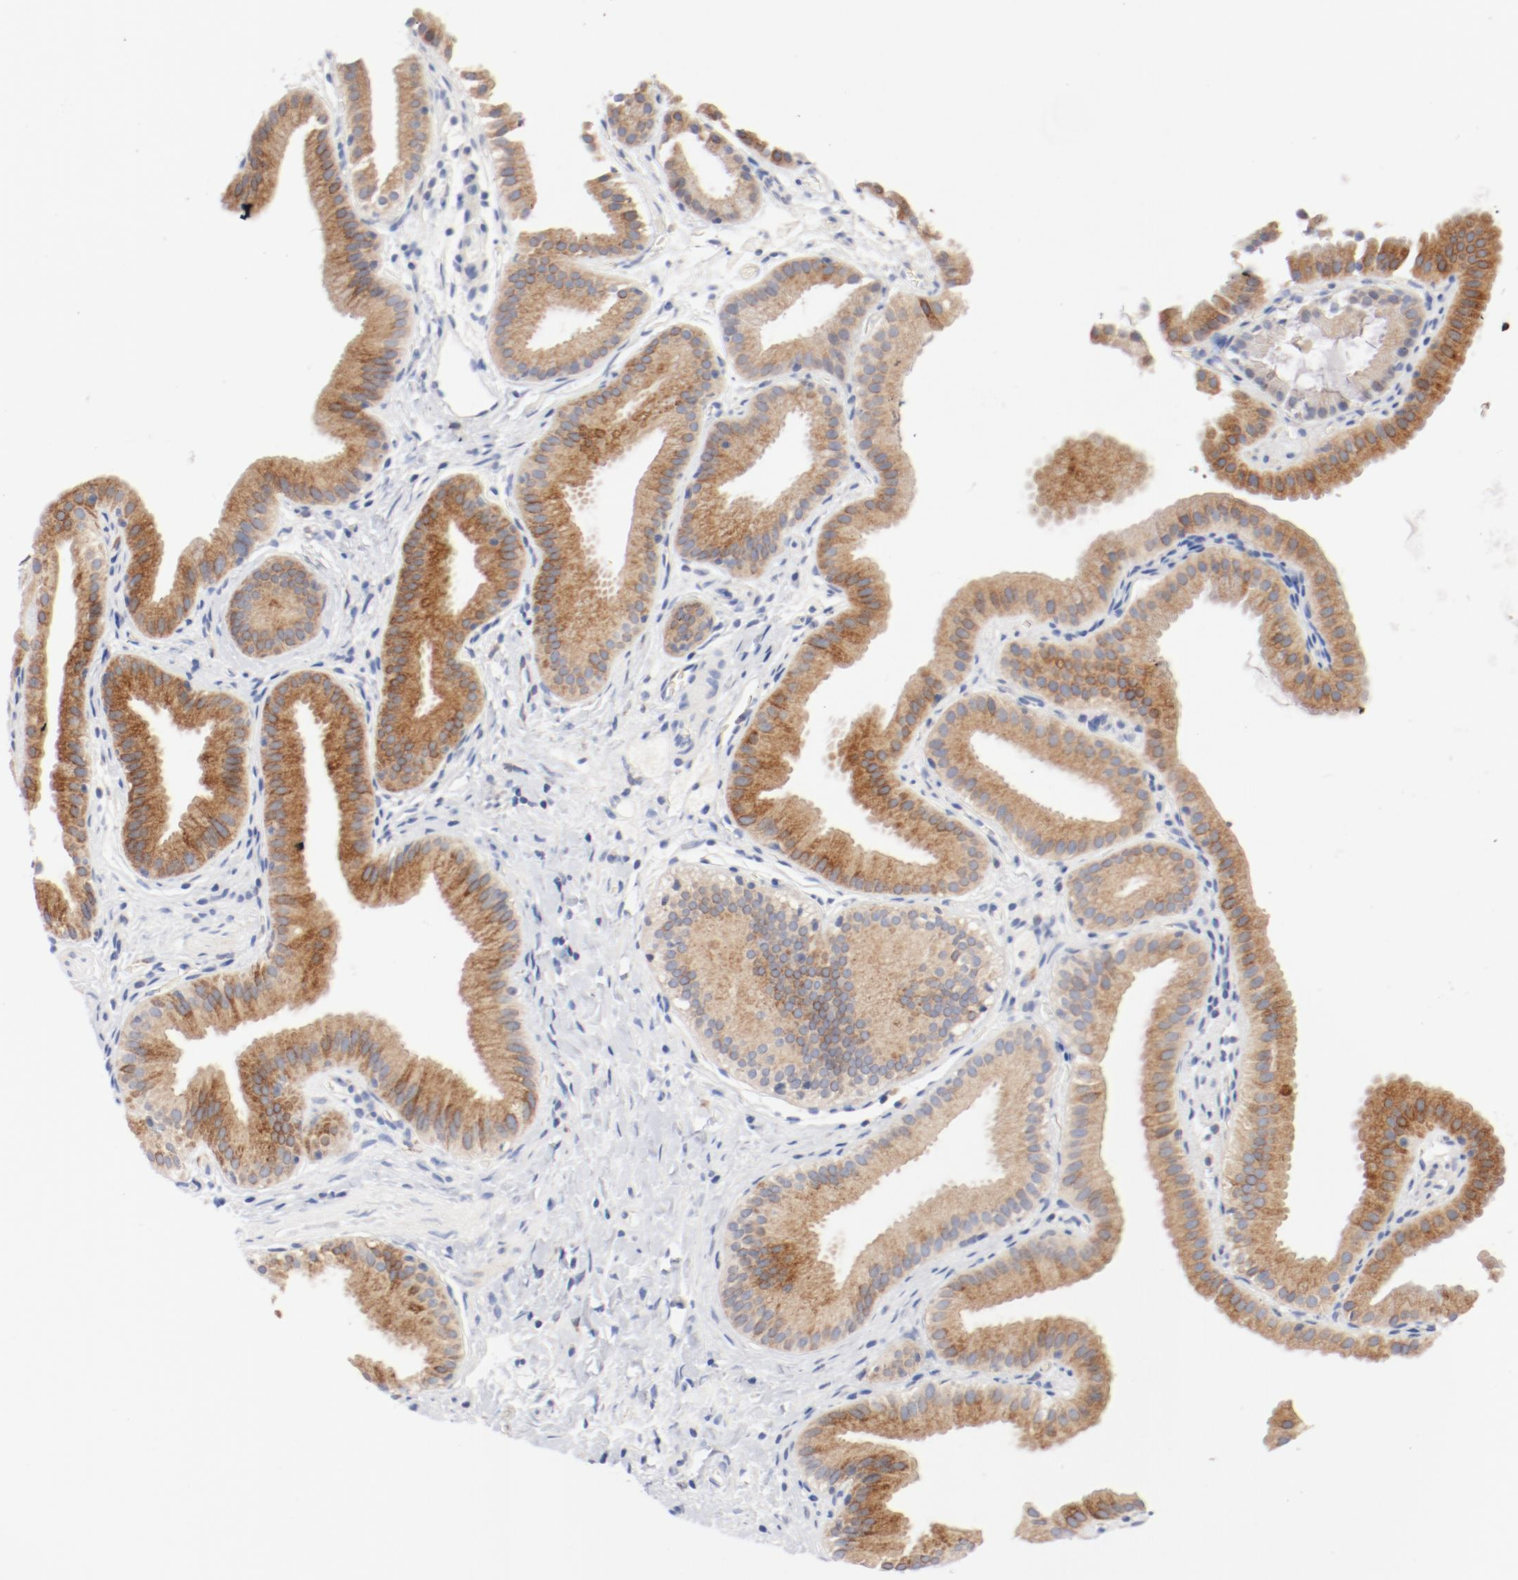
{"staining": {"intensity": "moderate", "quantity": ">75%", "location": "cytoplasmic/membranous"}, "tissue": "gallbladder", "cell_type": "Glandular cells", "image_type": "normal", "snomed": [{"axis": "morphology", "description": "Normal tissue, NOS"}, {"axis": "topography", "description": "Gallbladder"}], "caption": "Moderate cytoplasmic/membranous expression for a protein is appreciated in approximately >75% of glandular cells of benign gallbladder using IHC.", "gene": "PDPK1", "patient": {"sex": "female", "age": 63}}